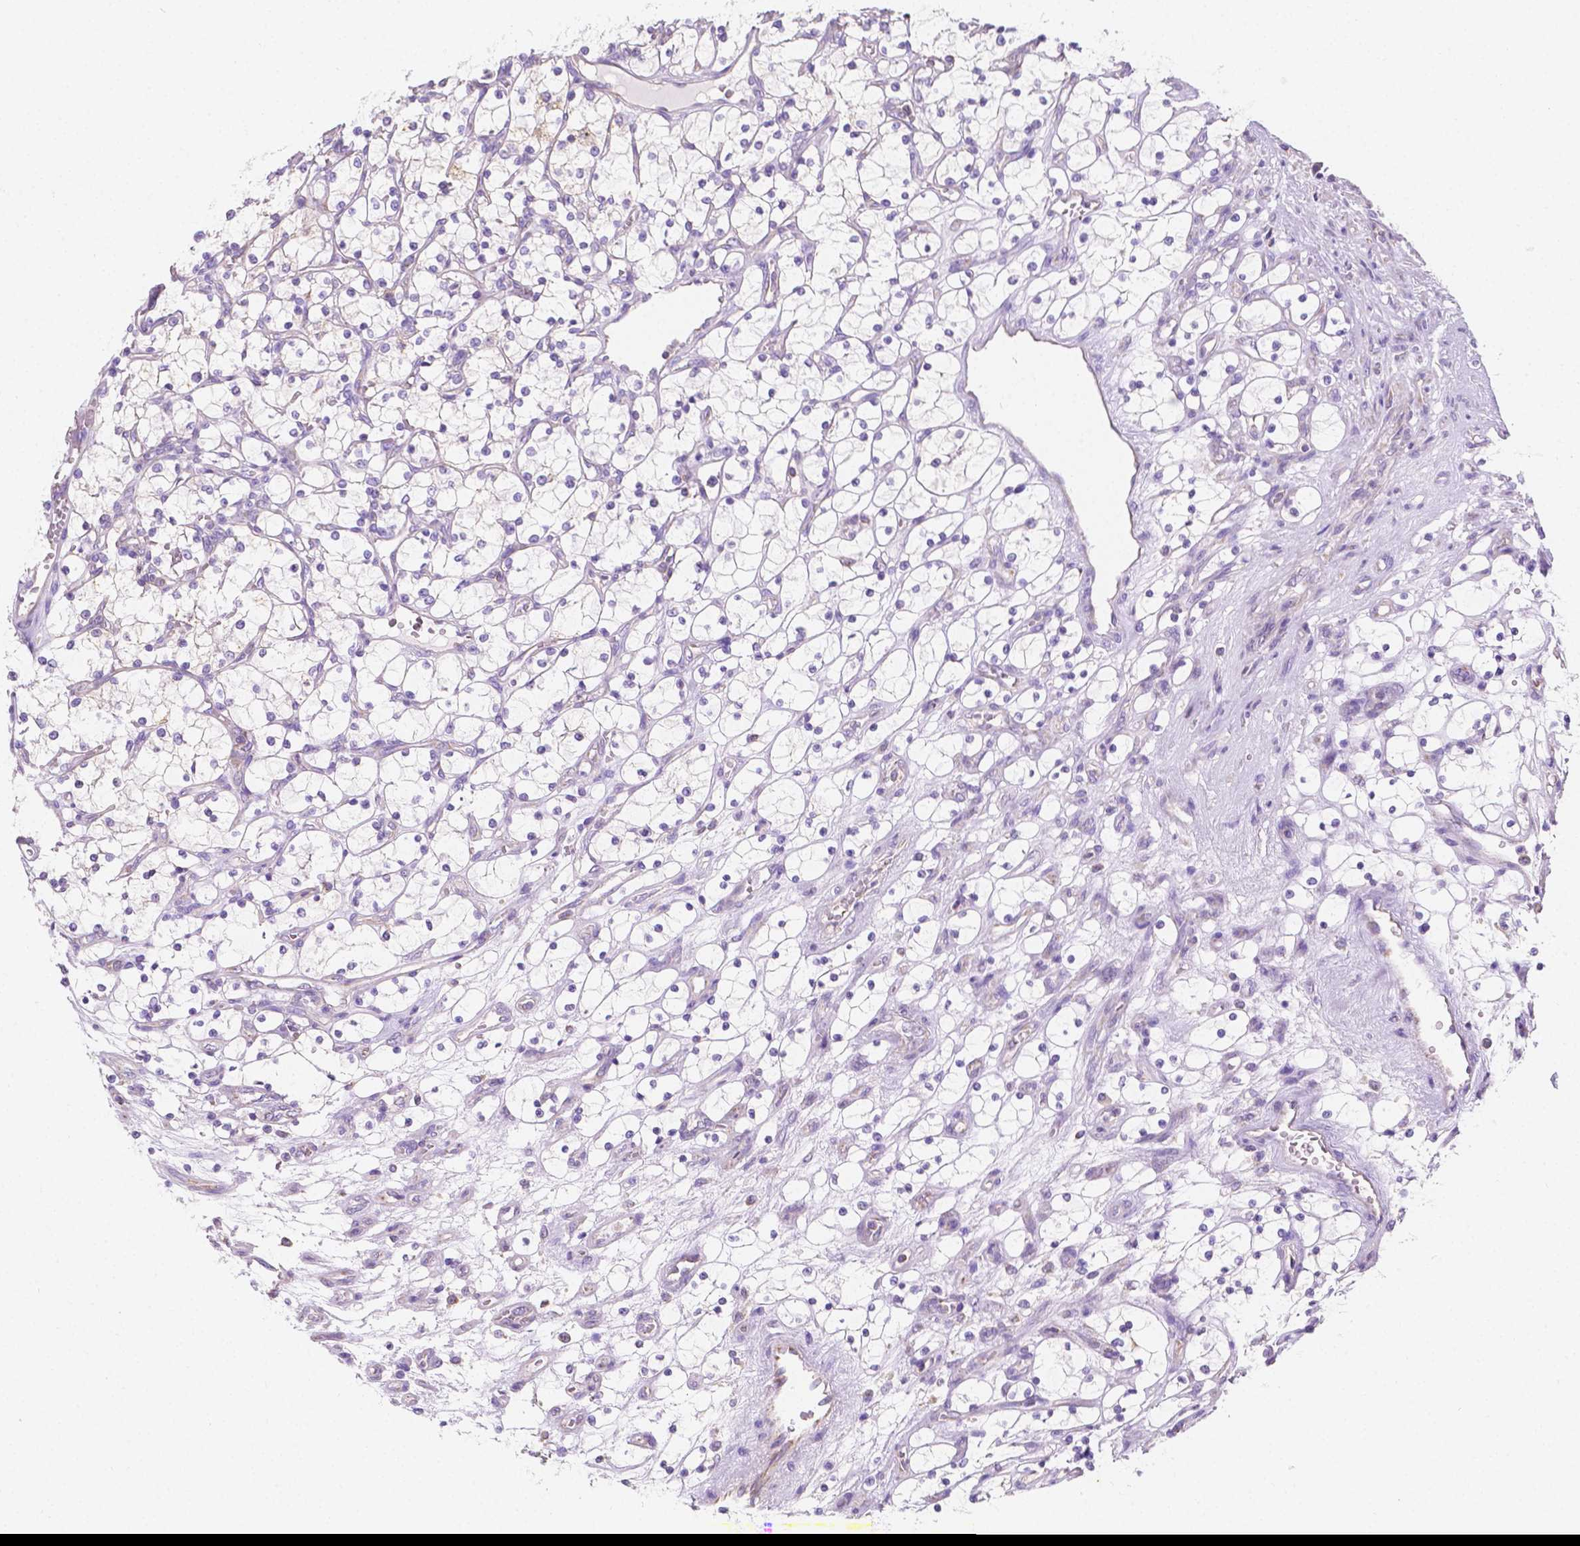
{"staining": {"intensity": "negative", "quantity": "none", "location": "none"}, "tissue": "renal cancer", "cell_type": "Tumor cells", "image_type": "cancer", "snomed": [{"axis": "morphology", "description": "Adenocarcinoma, NOS"}, {"axis": "topography", "description": "Kidney"}], "caption": "Human renal cancer stained for a protein using immunohistochemistry displays no expression in tumor cells.", "gene": "TMEM130", "patient": {"sex": "female", "age": 69}}